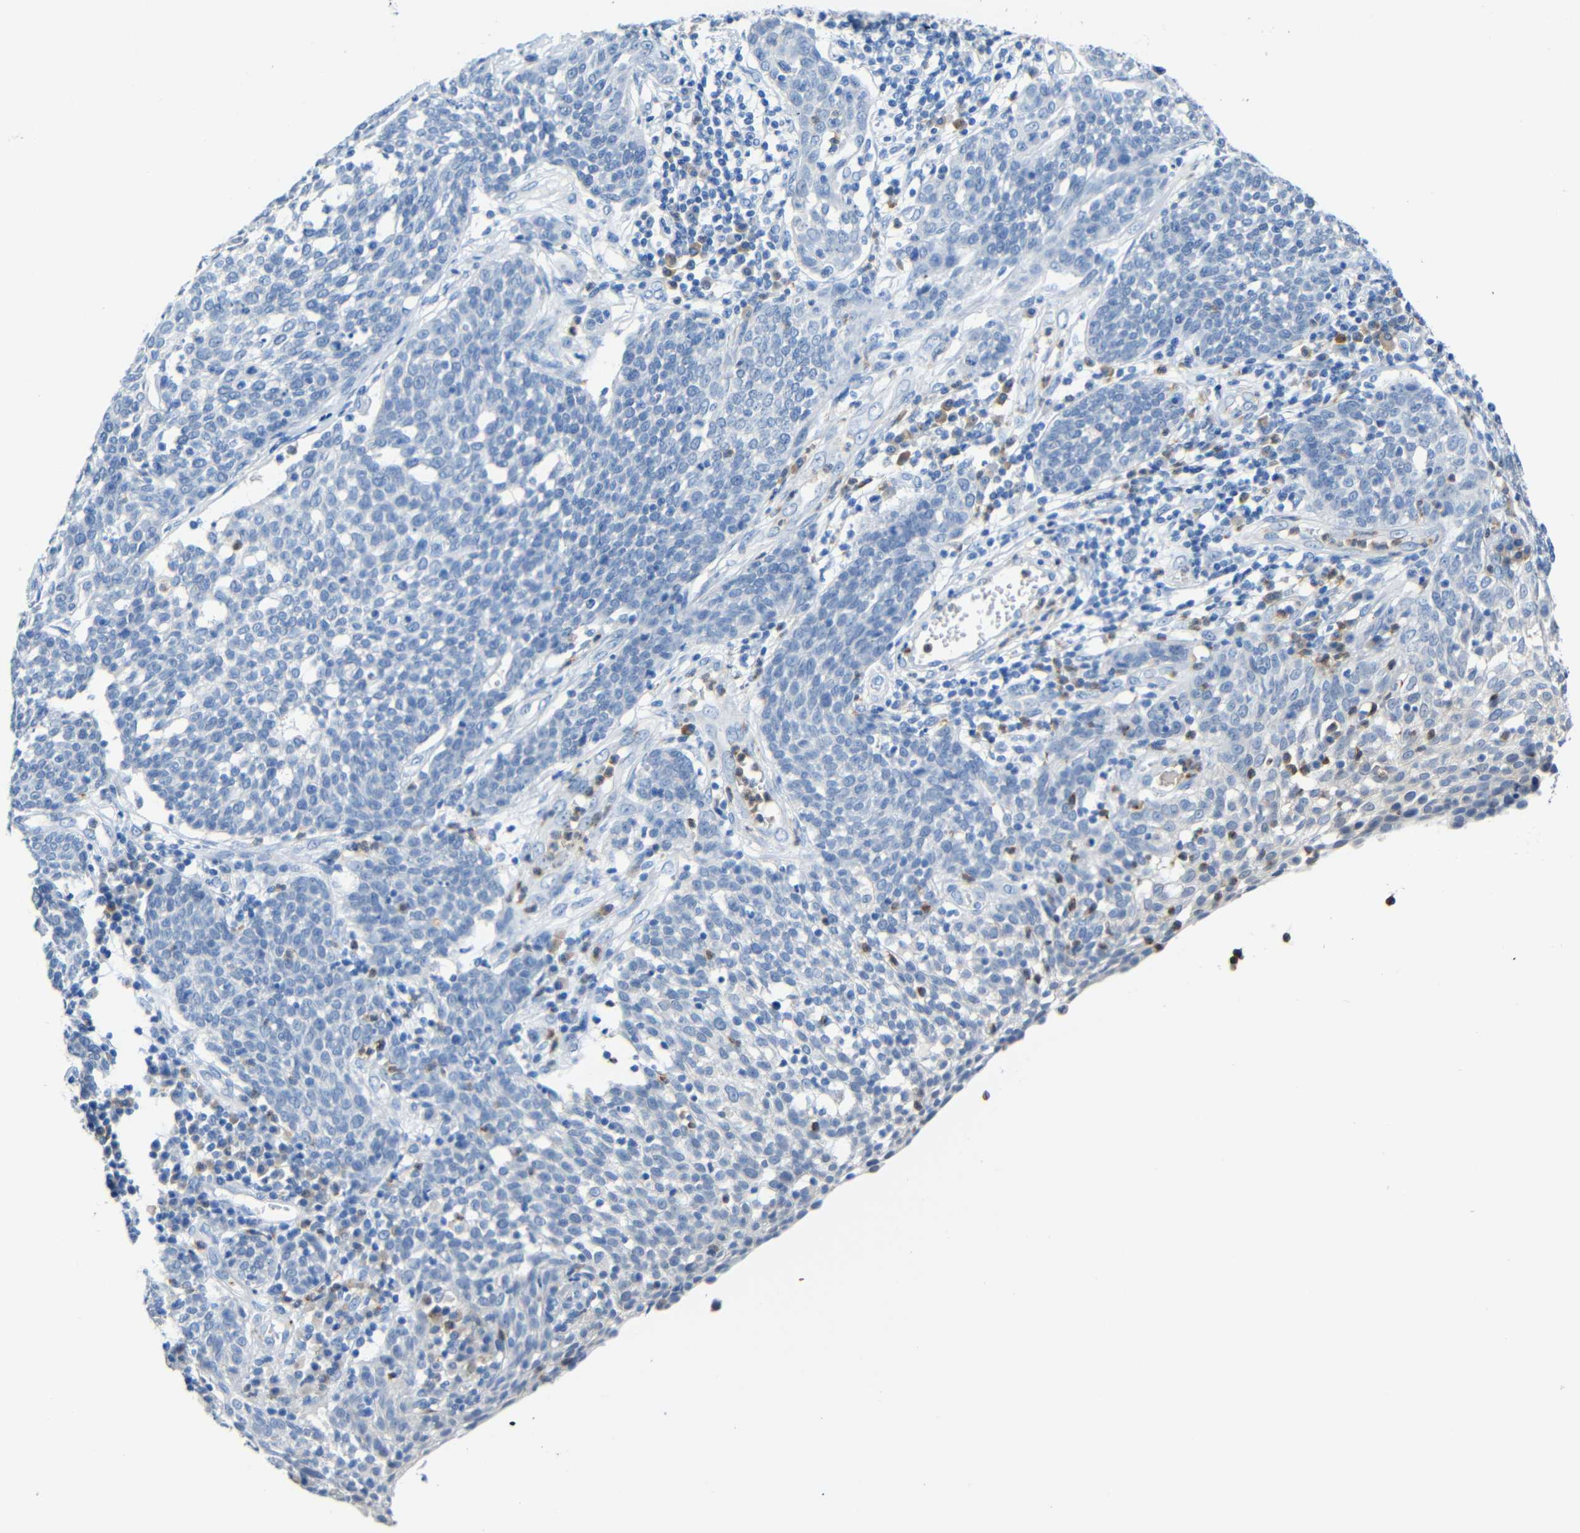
{"staining": {"intensity": "negative", "quantity": "none", "location": "none"}, "tissue": "cervical cancer", "cell_type": "Tumor cells", "image_type": "cancer", "snomed": [{"axis": "morphology", "description": "Squamous cell carcinoma, NOS"}, {"axis": "topography", "description": "Cervix"}], "caption": "Tumor cells show no significant protein staining in cervical cancer (squamous cell carcinoma).", "gene": "STBD1", "patient": {"sex": "female", "age": 34}}